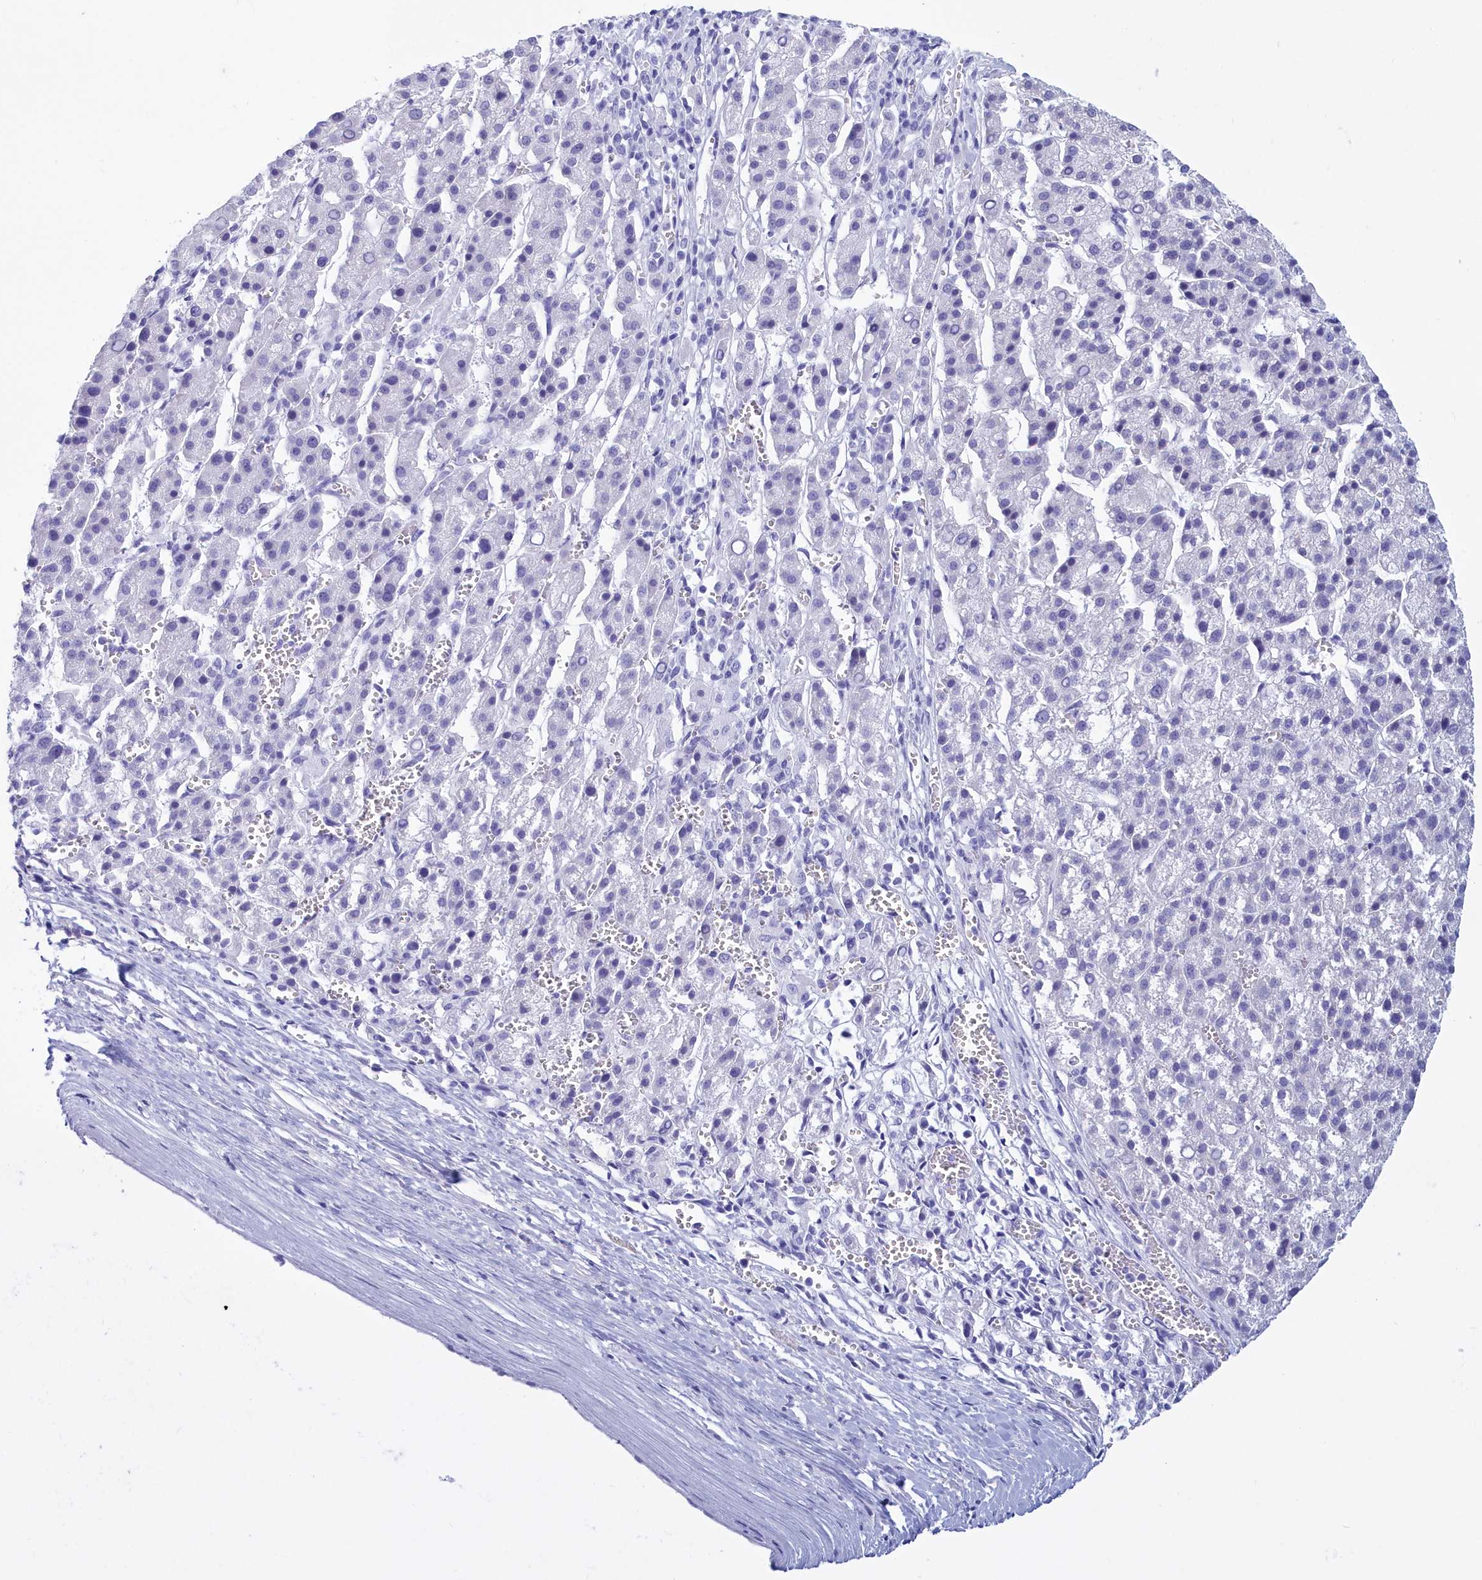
{"staining": {"intensity": "negative", "quantity": "none", "location": "none"}, "tissue": "liver cancer", "cell_type": "Tumor cells", "image_type": "cancer", "snomed": [{"axis": "morphology", "description": "Carcinoma, Hepatocellular, NOS"}, {"axis": "topography", "description": "Liver"}], "caption": "The micrograph displays no staining of tumor cells in liver cancer.", "gene": "TMEM97", "patient": {"sex": "female", "age": 58}}